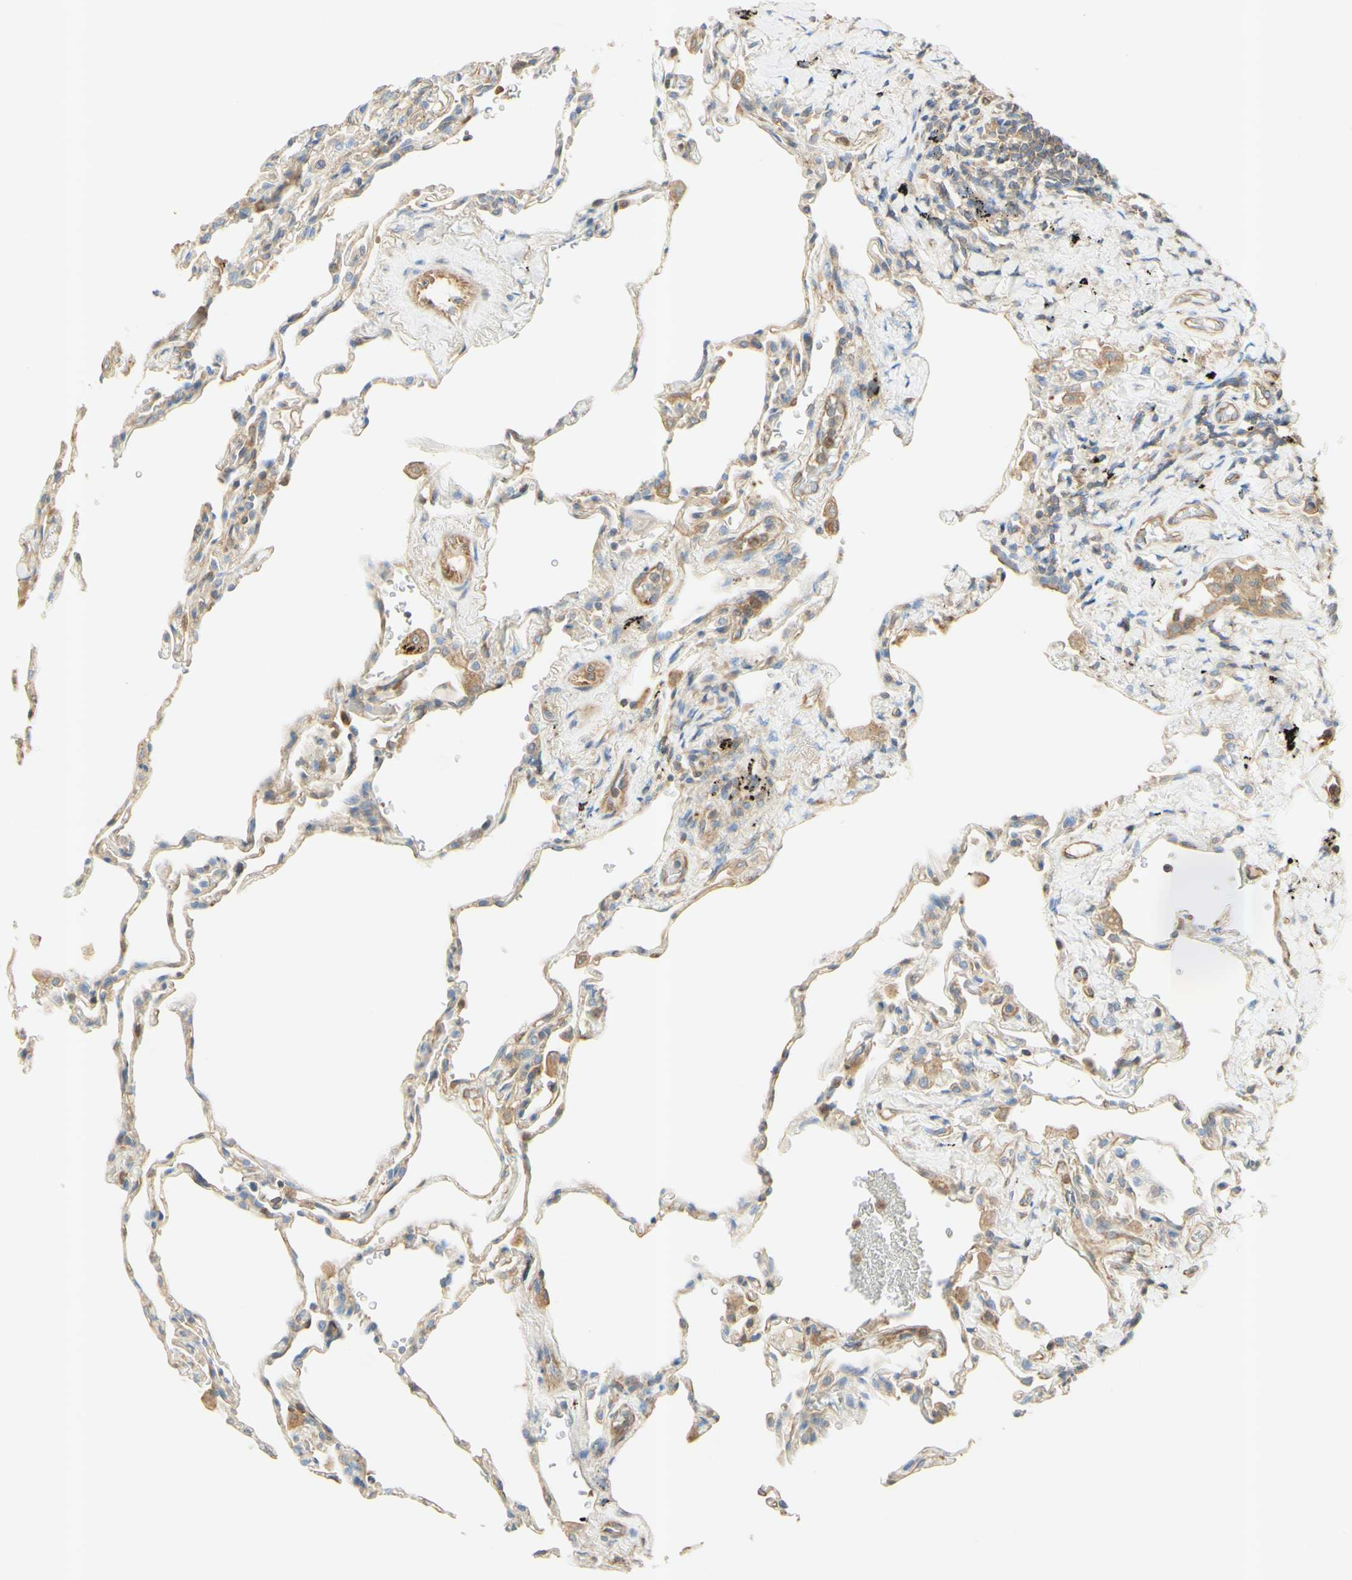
{"staining": {"intensity": "weak", "quantity": ">75%", "location": "cytoplasmic/membranous"}, "tissue": "lung", "cell_type": "Alveolar cells", "image_type": "normal", "snomed": [{"axis": "morphology", "description": "Normal tissue, NOS"}, {"axis": "topography", "description": "Lung"}], "caption": "Lung stained with immunohistochemistry exhibits weak cytoplasmic/membranous positivity in about >75% of alveolar cells.", "gene": "IKBKG", "patient": {"sex": "male", "age": 59}}